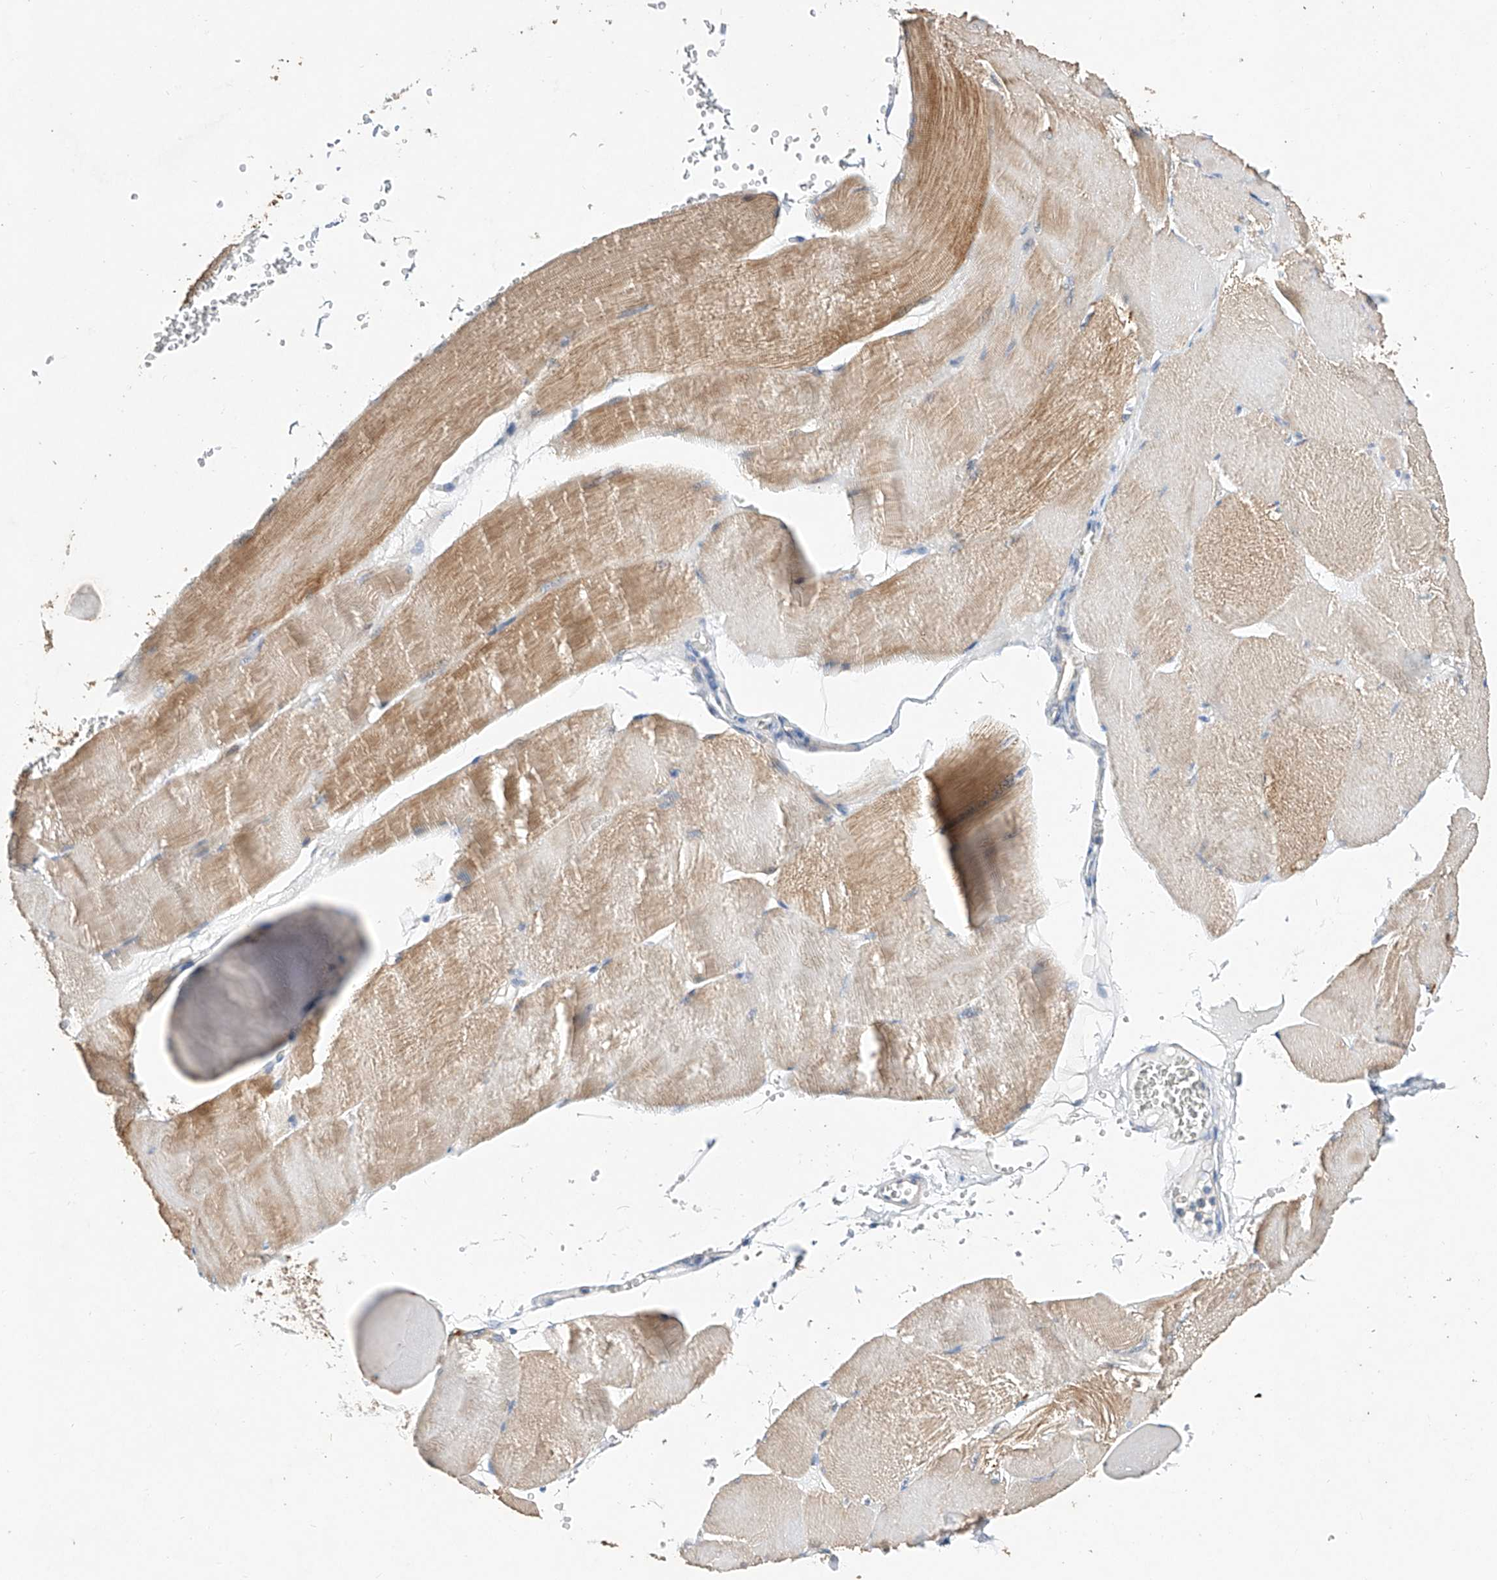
{"staining": {"intensity": "moderate", "quantity": "25%-75%", "location": "cytoplasmic/membranous"}, "tissue": "skeletal muscle", "cell_type": "Myocytes", "image_type": "normal", "snomed": [{"axis": "morphology", "description": "Normal tissue, NOS"}, {"axis": "morphology", "description": "Basal cell carcinoma"}, {"axis": "topography", "description": "Skeletal muscle"}], "caption": "A high-resolution image shows immunohistochemistry staining of normal skeletal muscle, which shows moderate cytoplasmic/membranous expression in approximately 25%-75% of myocytes. (Brightfield microscopy of DAB IHC at high magnification).", "gene": "AMD1", "patient": {"sex": "female", "age": 64}}